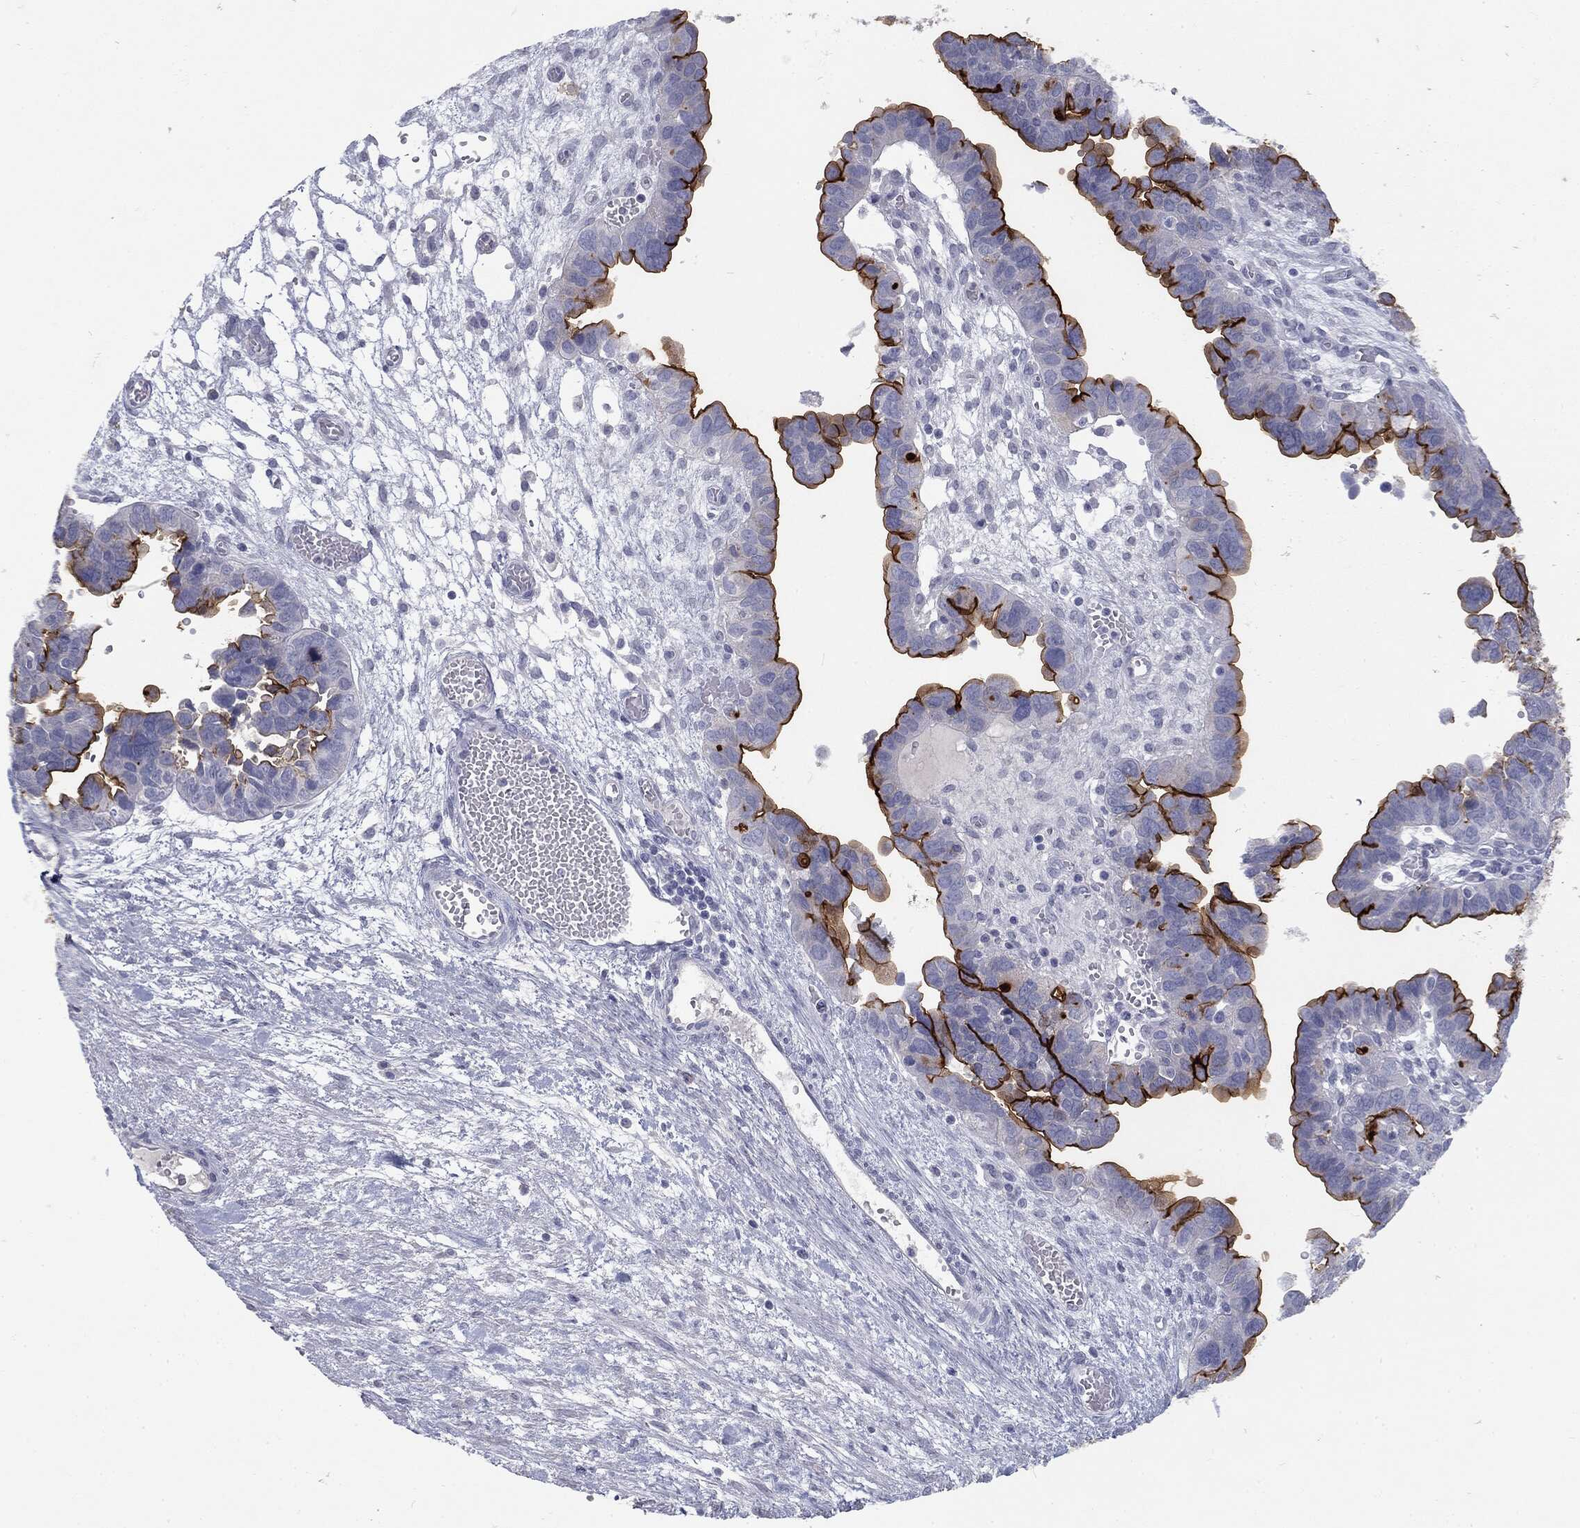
{"staining": {"intensity": "strong", "quantity": "25%-75%", "location": "cytoplasmic/membranous"}, "tissue": "ovarian cancer", "cell_type": "Tumor cells", "image_type": "cancer", "snomed": [{"axis": "morphology", "description": "Cystadenocarcinoma, serous, NOS"}, {"axis": "topography", "description": "Ovary"}], "caption": "A brown stain highlights strong cytoplasmic/membranous positivity of a protein in ovarian cancer (serous cystadenocarcinoma) tumor cells.", "gene": "MUC1", "patient": {"sex": "female", "age": 64}}